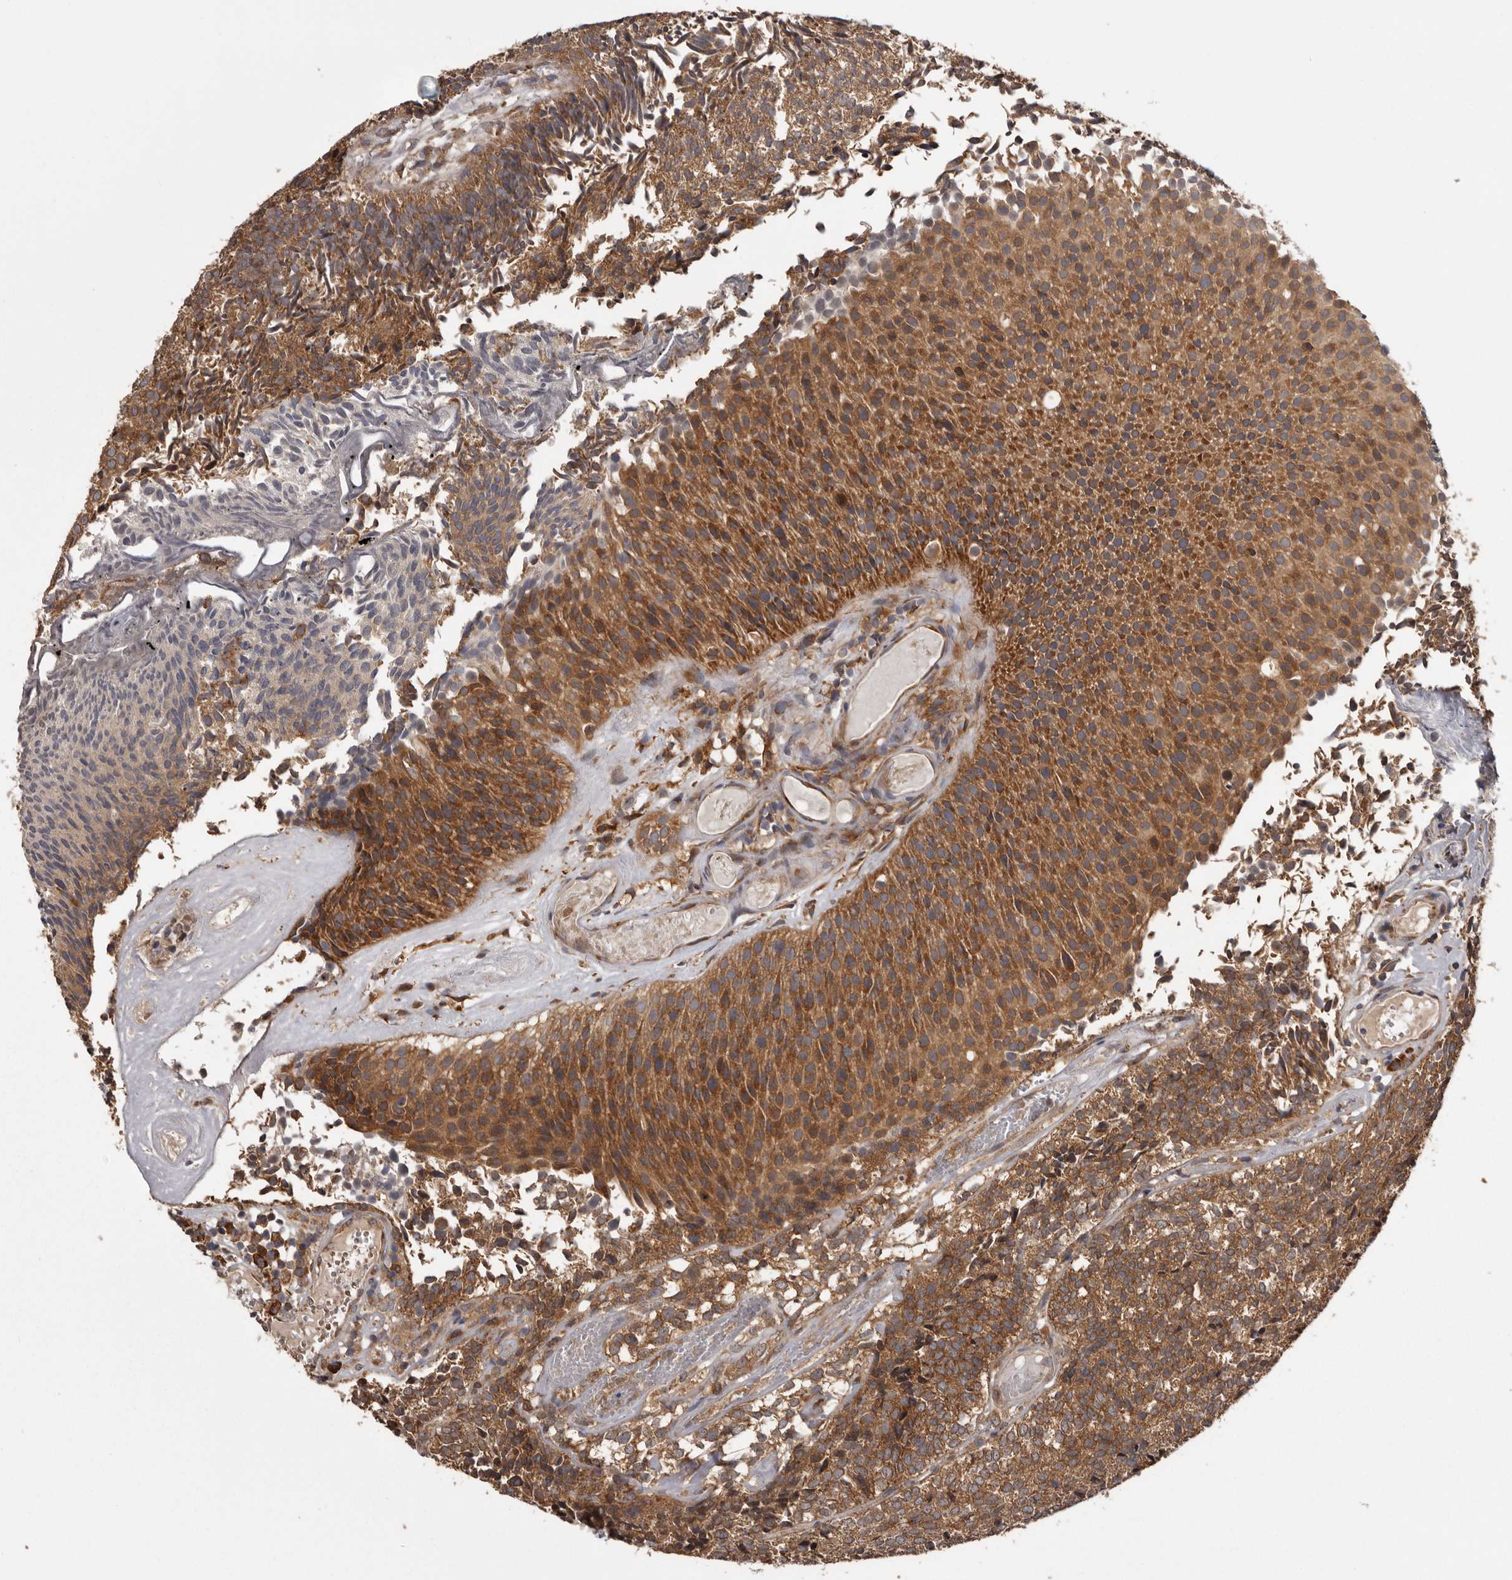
{"staining": {"intensity": "moderate", "quantity": ">75%", "location": "cytoplasmic/membranous"}, "tissue": "urothelial cancer", "cell_type": "Tumor cells", "image_type": "cancer", "snomed": [{"axis": "morphology", "description": "Urothelial carcinoma, Low grade"}, {"axis": "topography", "description": "Urinary bladder"}], "caption": "Tumor cells demonstrate moderate cytoplasmic/membranous positivity in approximately >75% of cells in urothelial cancer. (Brightfield microscopy of DAB IHC at high magnification).", "gene": "DARS1", "patient": {"sex": "male", "age": 86}}